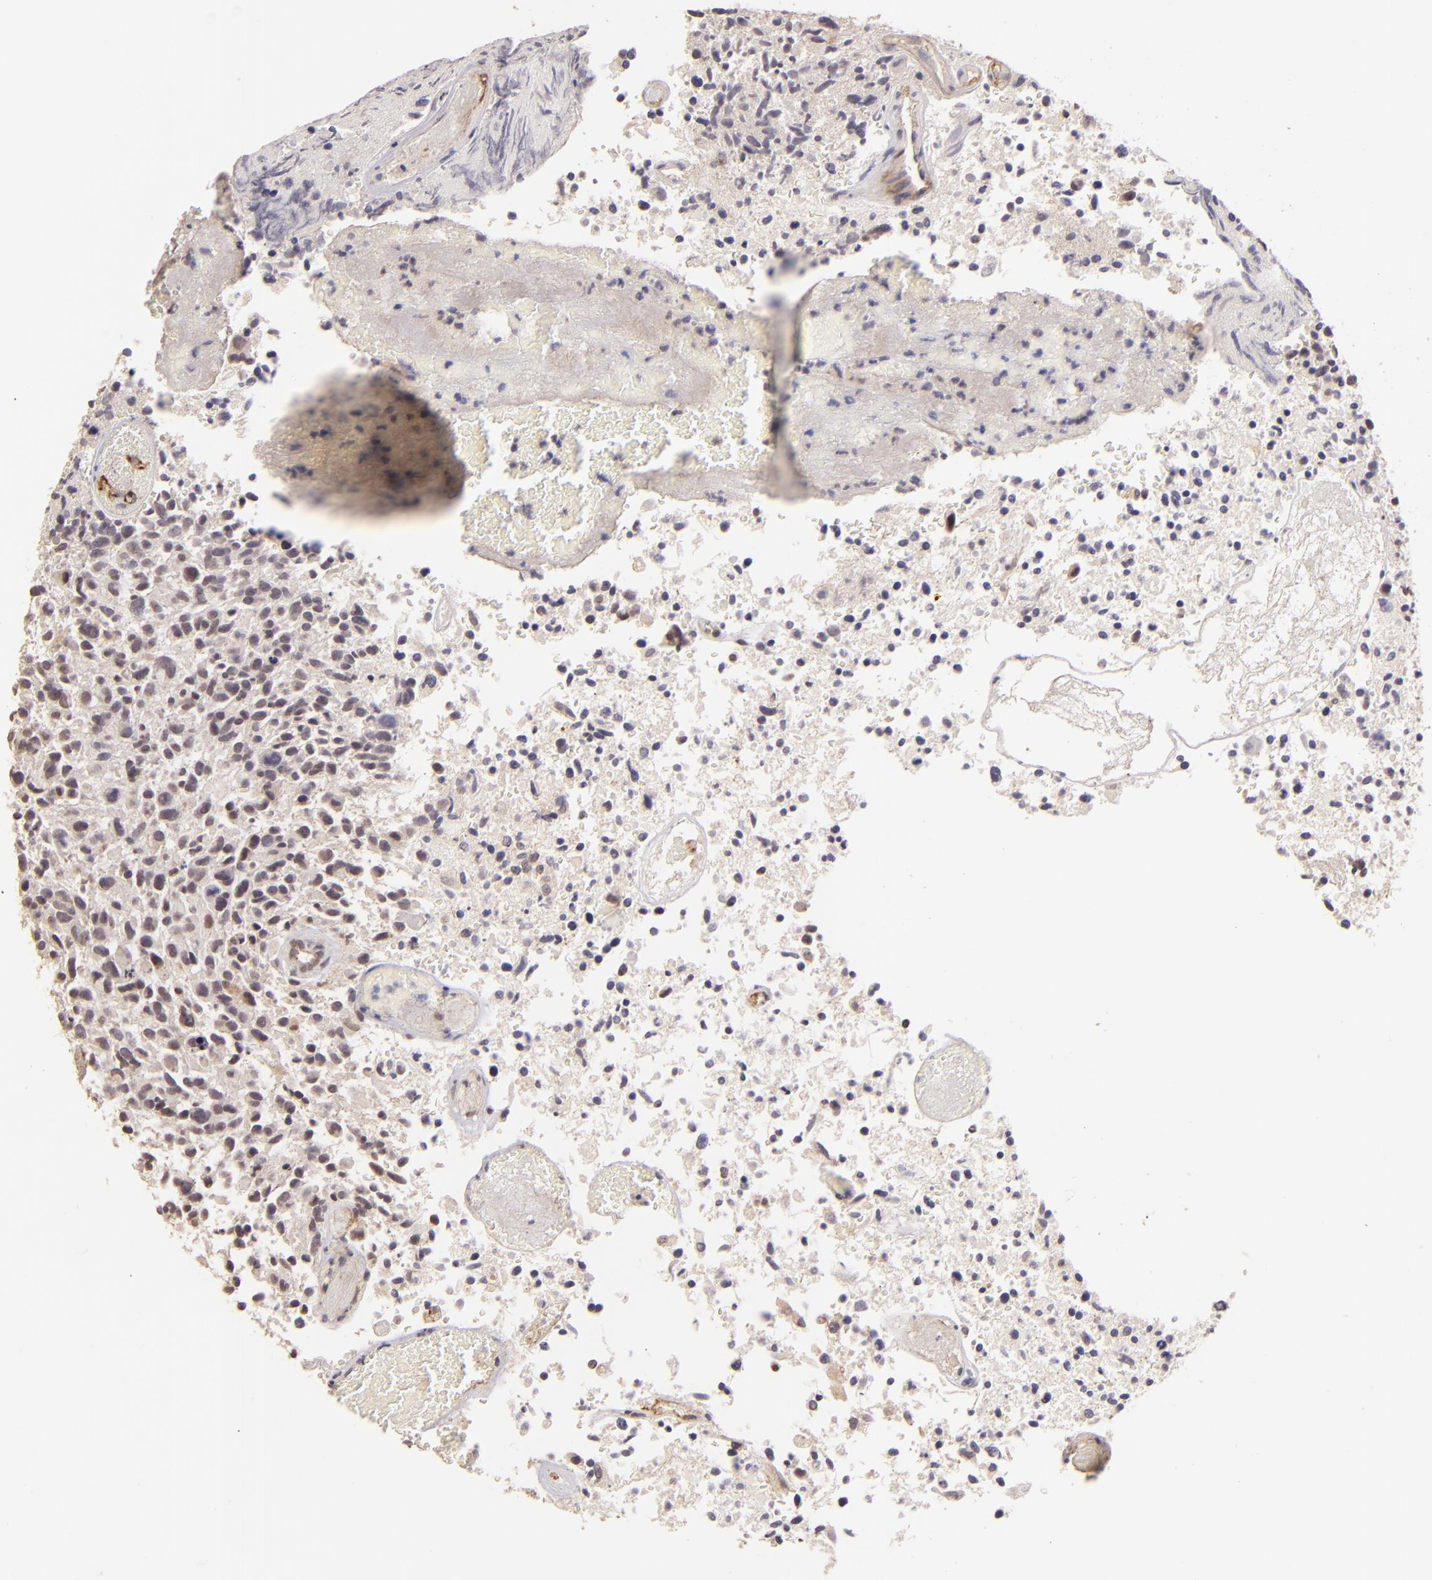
{"staining": {"intensity": "weak", "quantity": "25%-75%", "location": "cytoplasmic/membranous"}, "tissue": "glioma", "cell_type": "Tumor cells", "image_type": "cancer", "snomed": [{"axis": "morphology", "description": "Glioma, malignant, High grade"}, {"axis": "topography", "description": "Brain"}], "caption": "Immunohistochemistry (IHC) staining of malignant glioma (high-grade), which exhibits low levels of weak cytoplasmic/membranous positivity in about 25%-75% of tumor cells indicating weak cytoplasmic/membranous protein expression. The staining was performed using DAB (brown) for protein detection and nuclei were counterstained in hematoxylin (blue).", "gene": "CLDN1", "patient": {"sex": "male", "age": 72}}